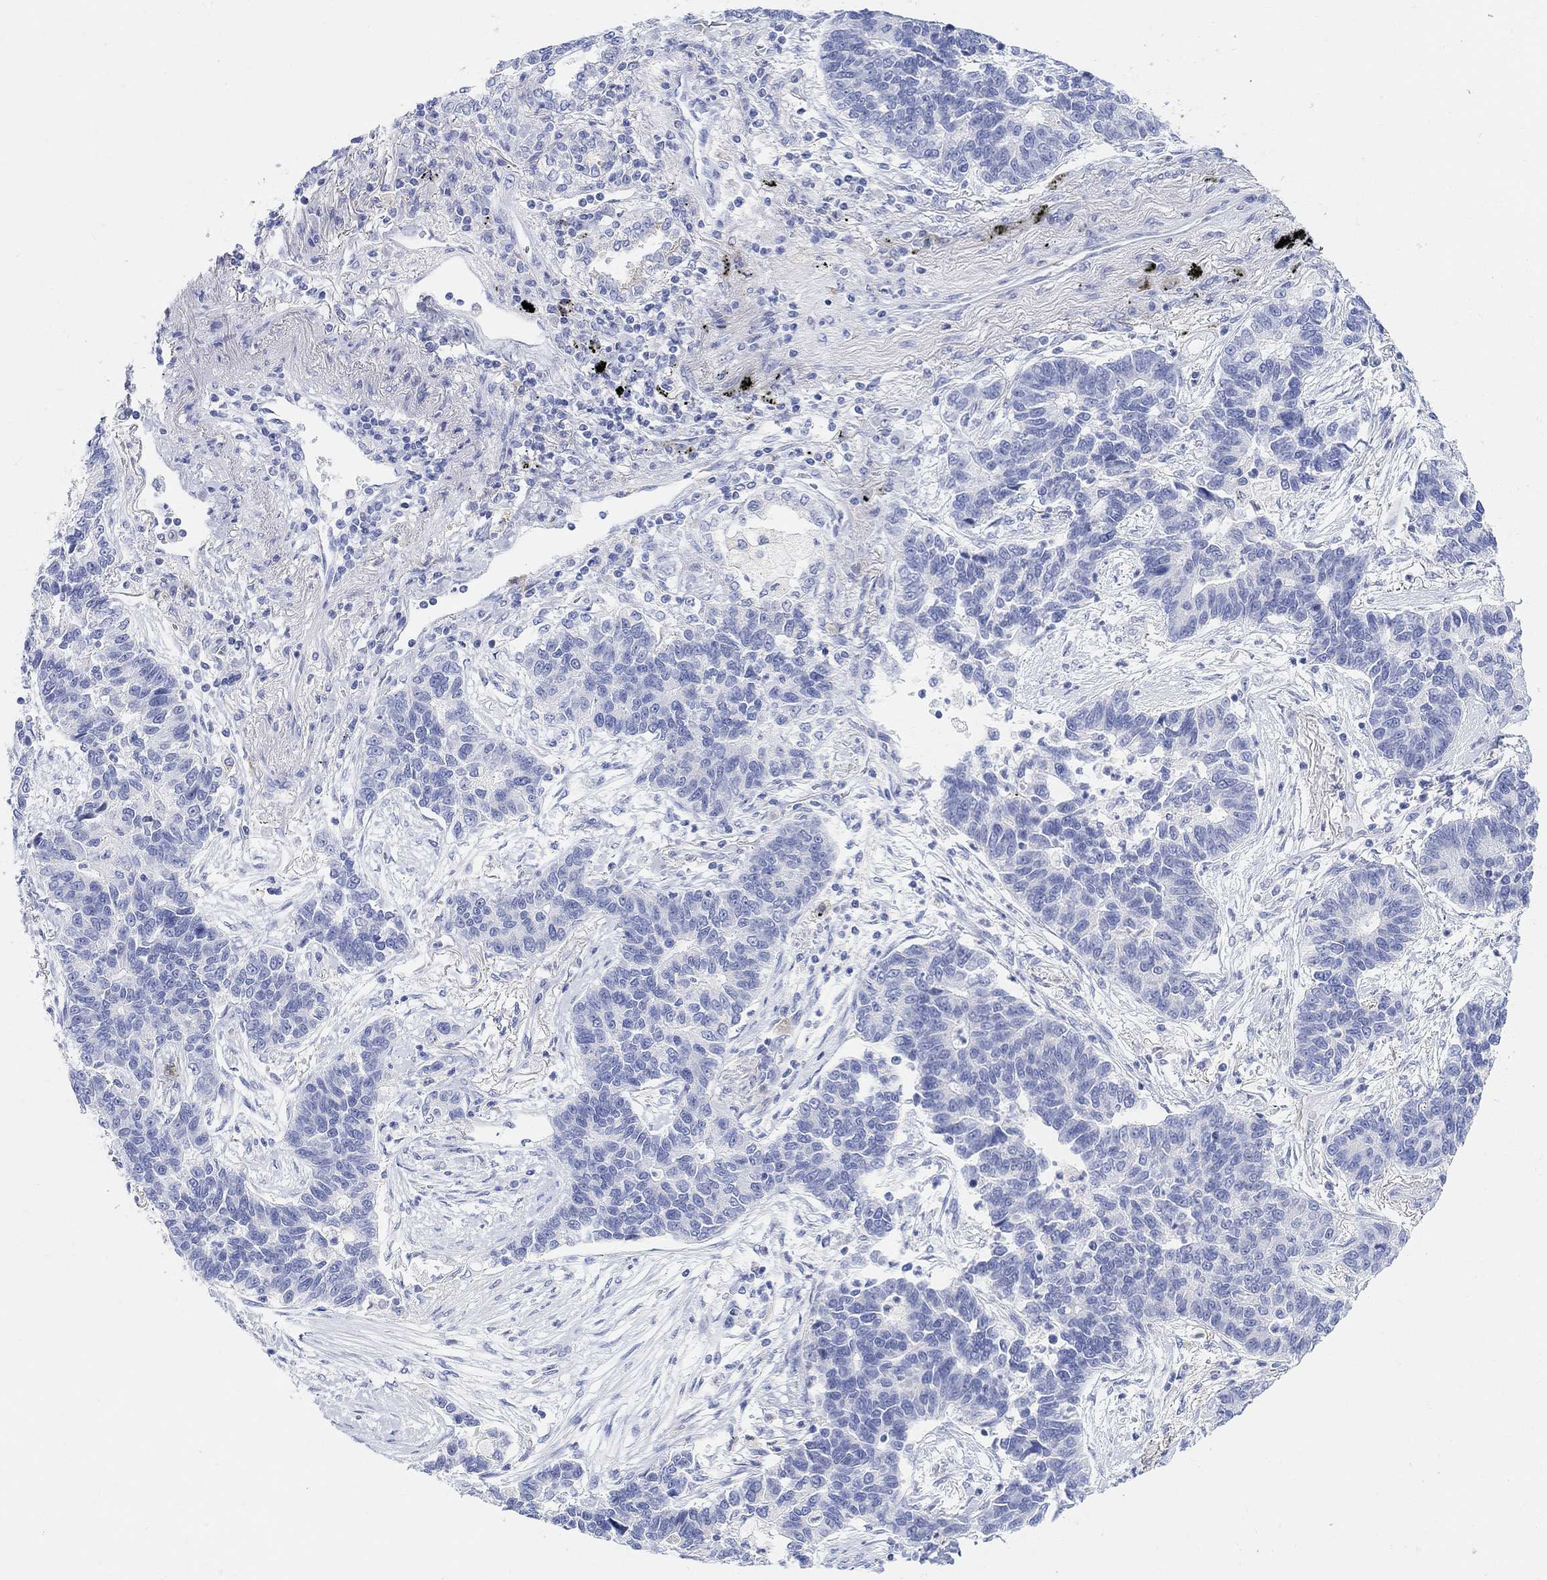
{"staining": {"intensity": "negative", "quantity": "none", "location": "none"}, "tissue": "lung cancer", "cell_type": "Tumor cells", "image_type": "cancer", "snomed": [{"axis": "morphology", "description": "Adenocarcinoma, NOS"}, {"axis": "topography", "description": "Lung"}], "caption": "The immunohistochemistry photomicrograph has no significant expression in tumor cells of lung cancer tissue. (Stains: DAB (3,3'-diaminobenzidine) immunohistochemistry with hematoxylin counter stain, Microscopy: brightfield microscopy at high magnification).", "gene": "RETNLB", "patient": {"sex": "female", "age": 57}}